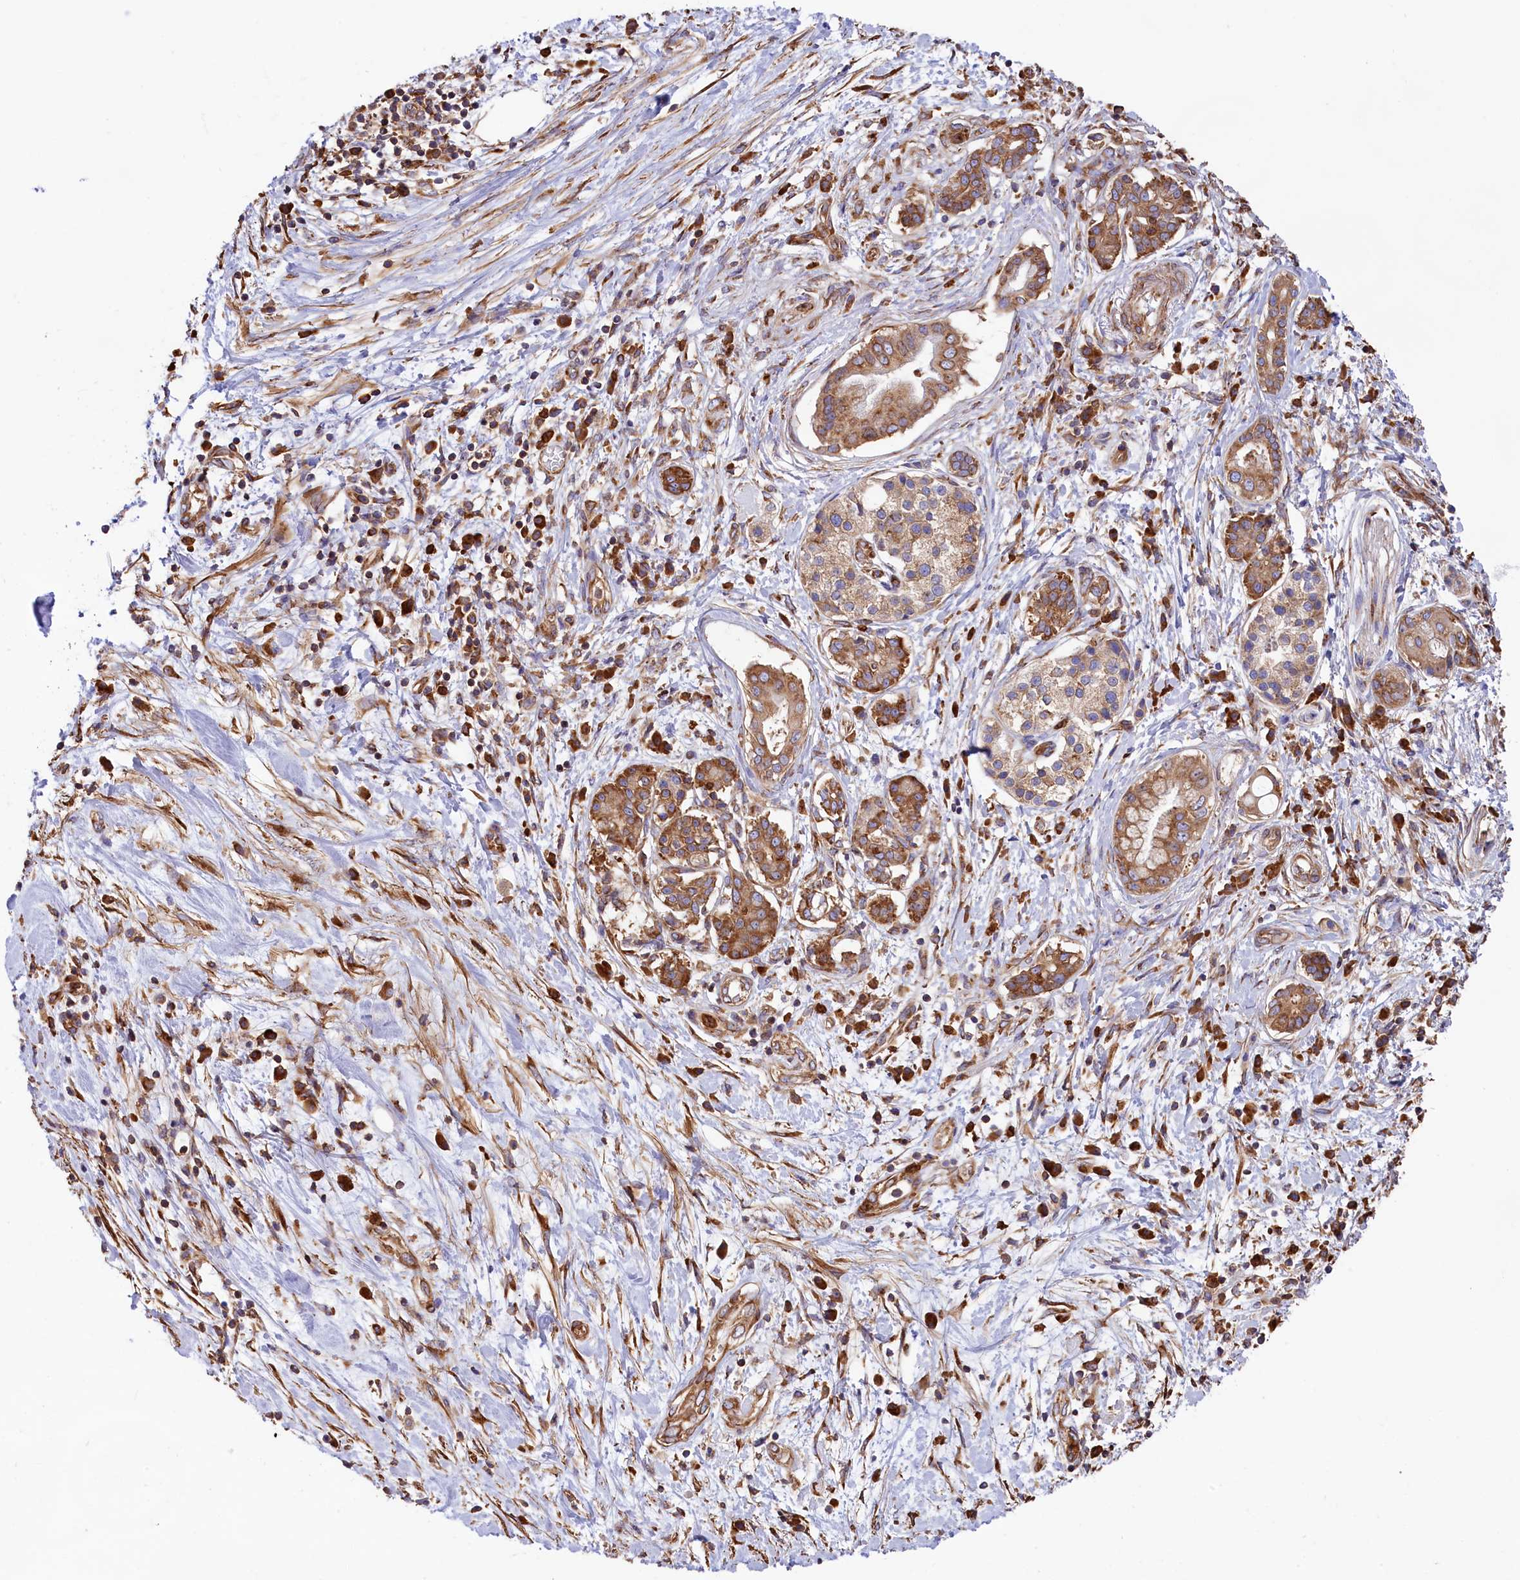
{"staining": {"intensity": "moderate", "quantity": ">75%", "location": "cytoplasmic/membranous"}, "tissue": "pancreatic cancer", "cell_type": "Tumor cells", "image_type": "cancer", "snomed": [{"axis": "morphology", "description": "Adenocarcinoma, NOS"}, {"axis": "topography", "description": "Pancreas"}], "caption": "This image displays immunohistochemistry staining of human pancreatic adenocarcinoma, with medium moderate cytoplasmic/membranous positivity in approximately >75% of tumor cells.", "gene": "GYS1", "patient": {"sex": "female", "age": 73}}